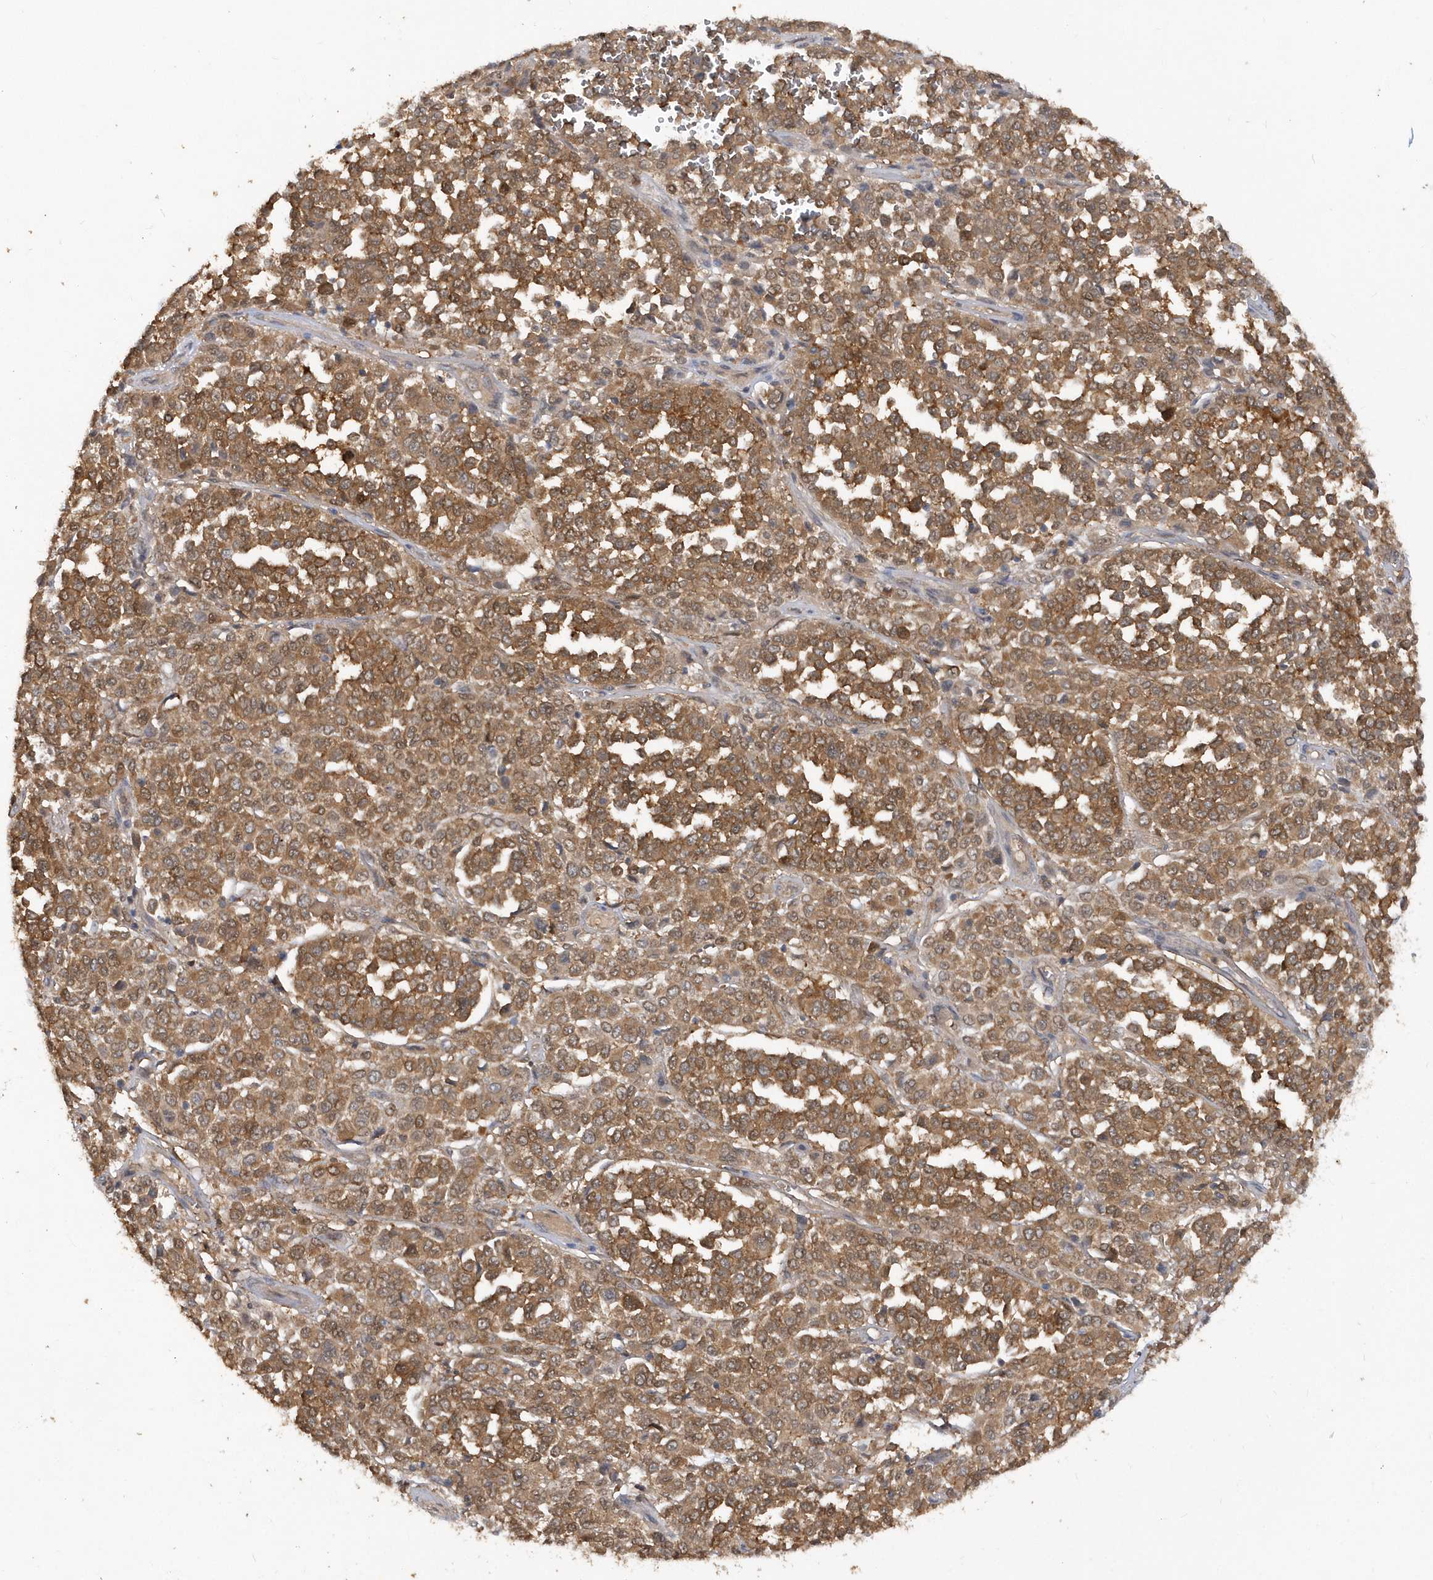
{"staining": {"intensity": "moderate", "quantity": ">75%", "location": "cytoplasmic/membranous"}, "tissue": "melanoma", "cell_type": "Tumor cells", "image_type": "cancer", "snomed": [{"axis": "morphology", "description": "Malignant melanoma, Metastatic site"}, {"axis": "topography", "description": "Pancreas"}], "caption": "Tumor cells show moderate cytoplasmic/membranous staining in approximately >75% of cells in malignant melanoma (metastatic site).", "gene": "RPE", "patient": {"sex": "female", "age": 30}}